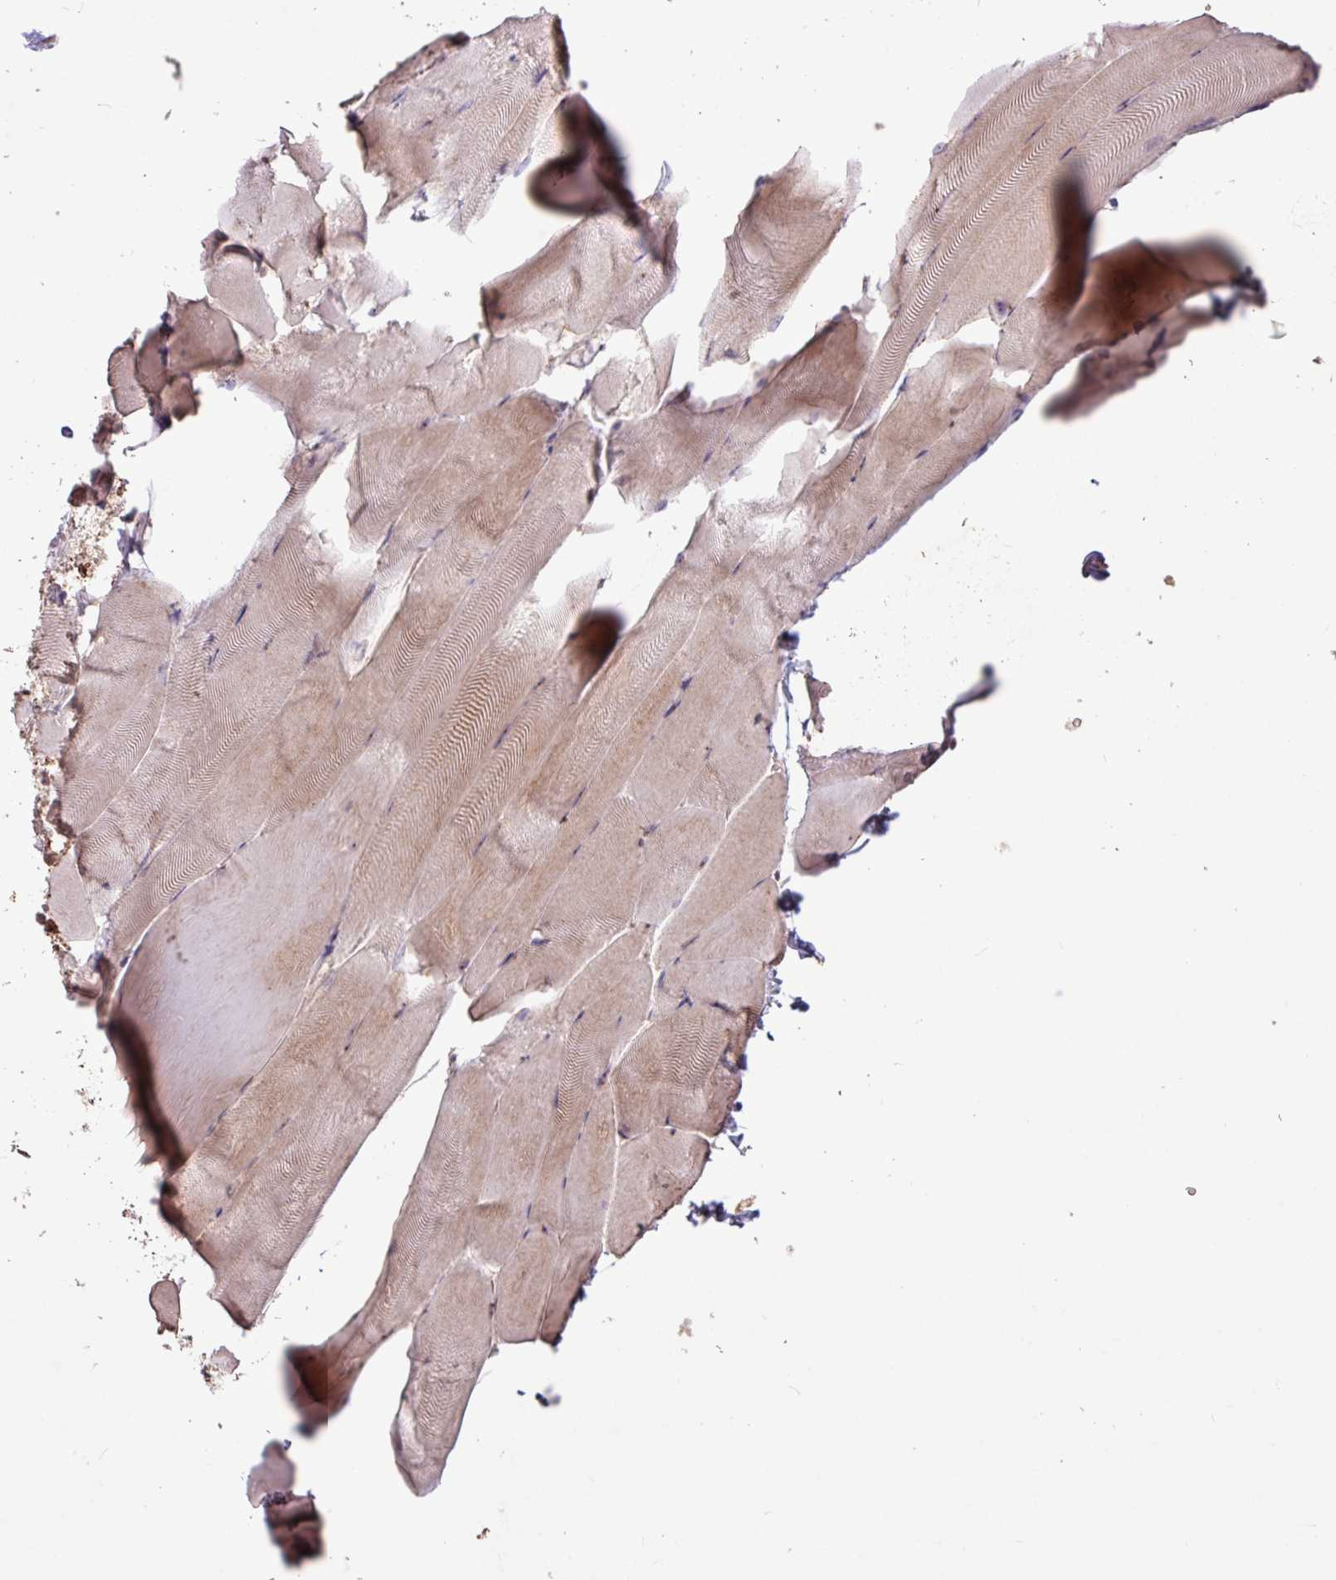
{"staining": {"intensity": "weak", "quantity": "25%-75%", "location": "cytoplasmic/membranous"}, "tissue": "skeletal muscle", "cell_type": "Myocytes", "image_type": "normal", "snomed": [{"axis": "morphology", "description": "Normal tissue, NOS"}, {"axis": "topography", "description": "Skeletal muscle"}], "caption": "Immunohistochemistry of normal skeletal muscle shows low levels of weak cytoplasmic/membranous expression in approximately 25%-75% of myocytes.", "gene": "L3MBTL3", "patient": {"sex": "female", "age": 64}}